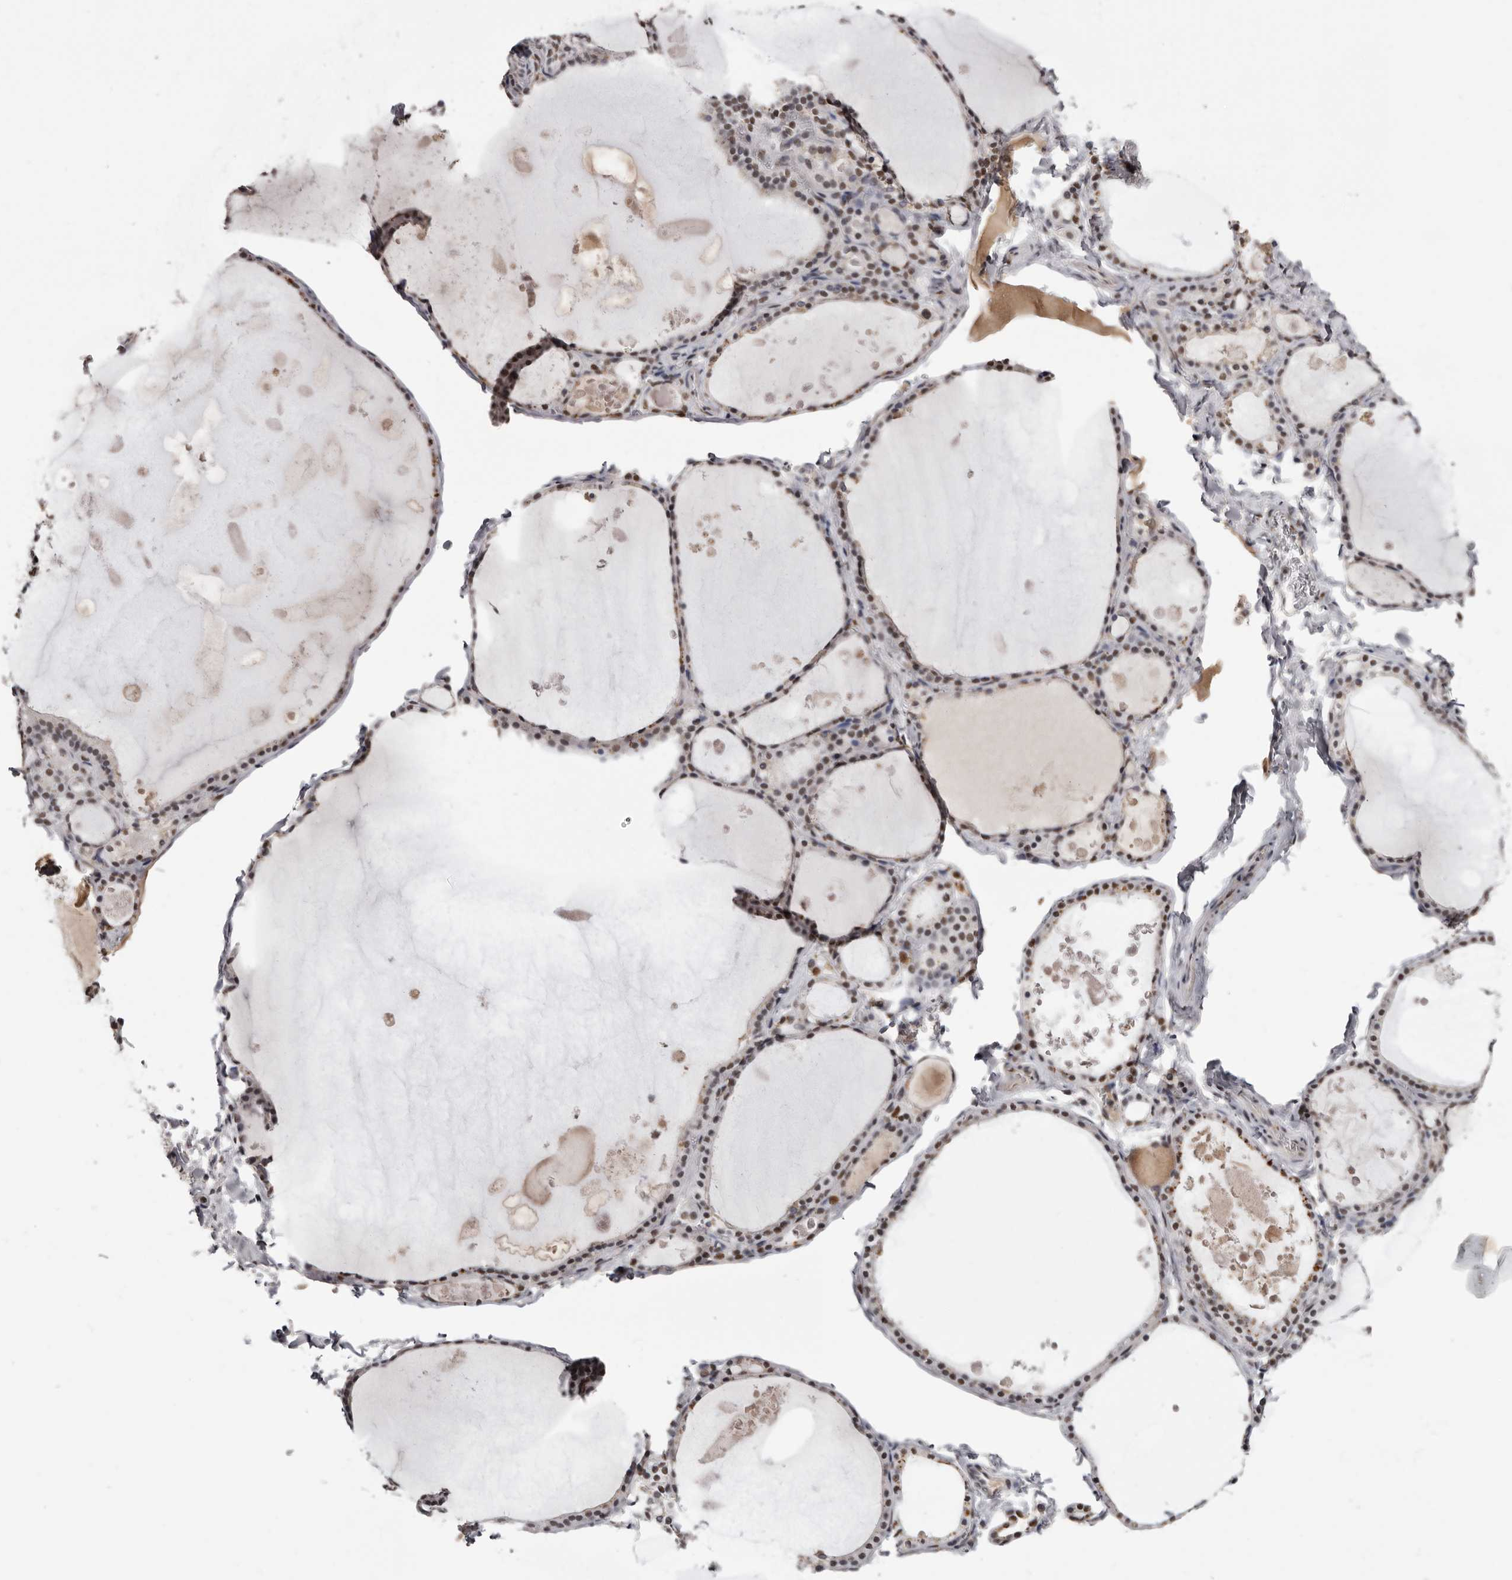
{"staining": {"intensity": "weak", "quantity": ">75%", "location": "nuclear"}, "tissue": "thyroid gland", "cell_type": "Glandular cells", "image_type": "normal", "snomed": [{"axis": "morphology", "description": "Normal tissue, NOS"}, {"axis": "topography", "description": "Thyroid gland"}], "caption": "A histopathology image showing weak nuclear staining in approximately >75% of glandular cells in normal thyroid gland, as visualized by brown immunohistochemical staining.", "gene": "SCAF4", "patient": {"sex": "male", "age": 56}}